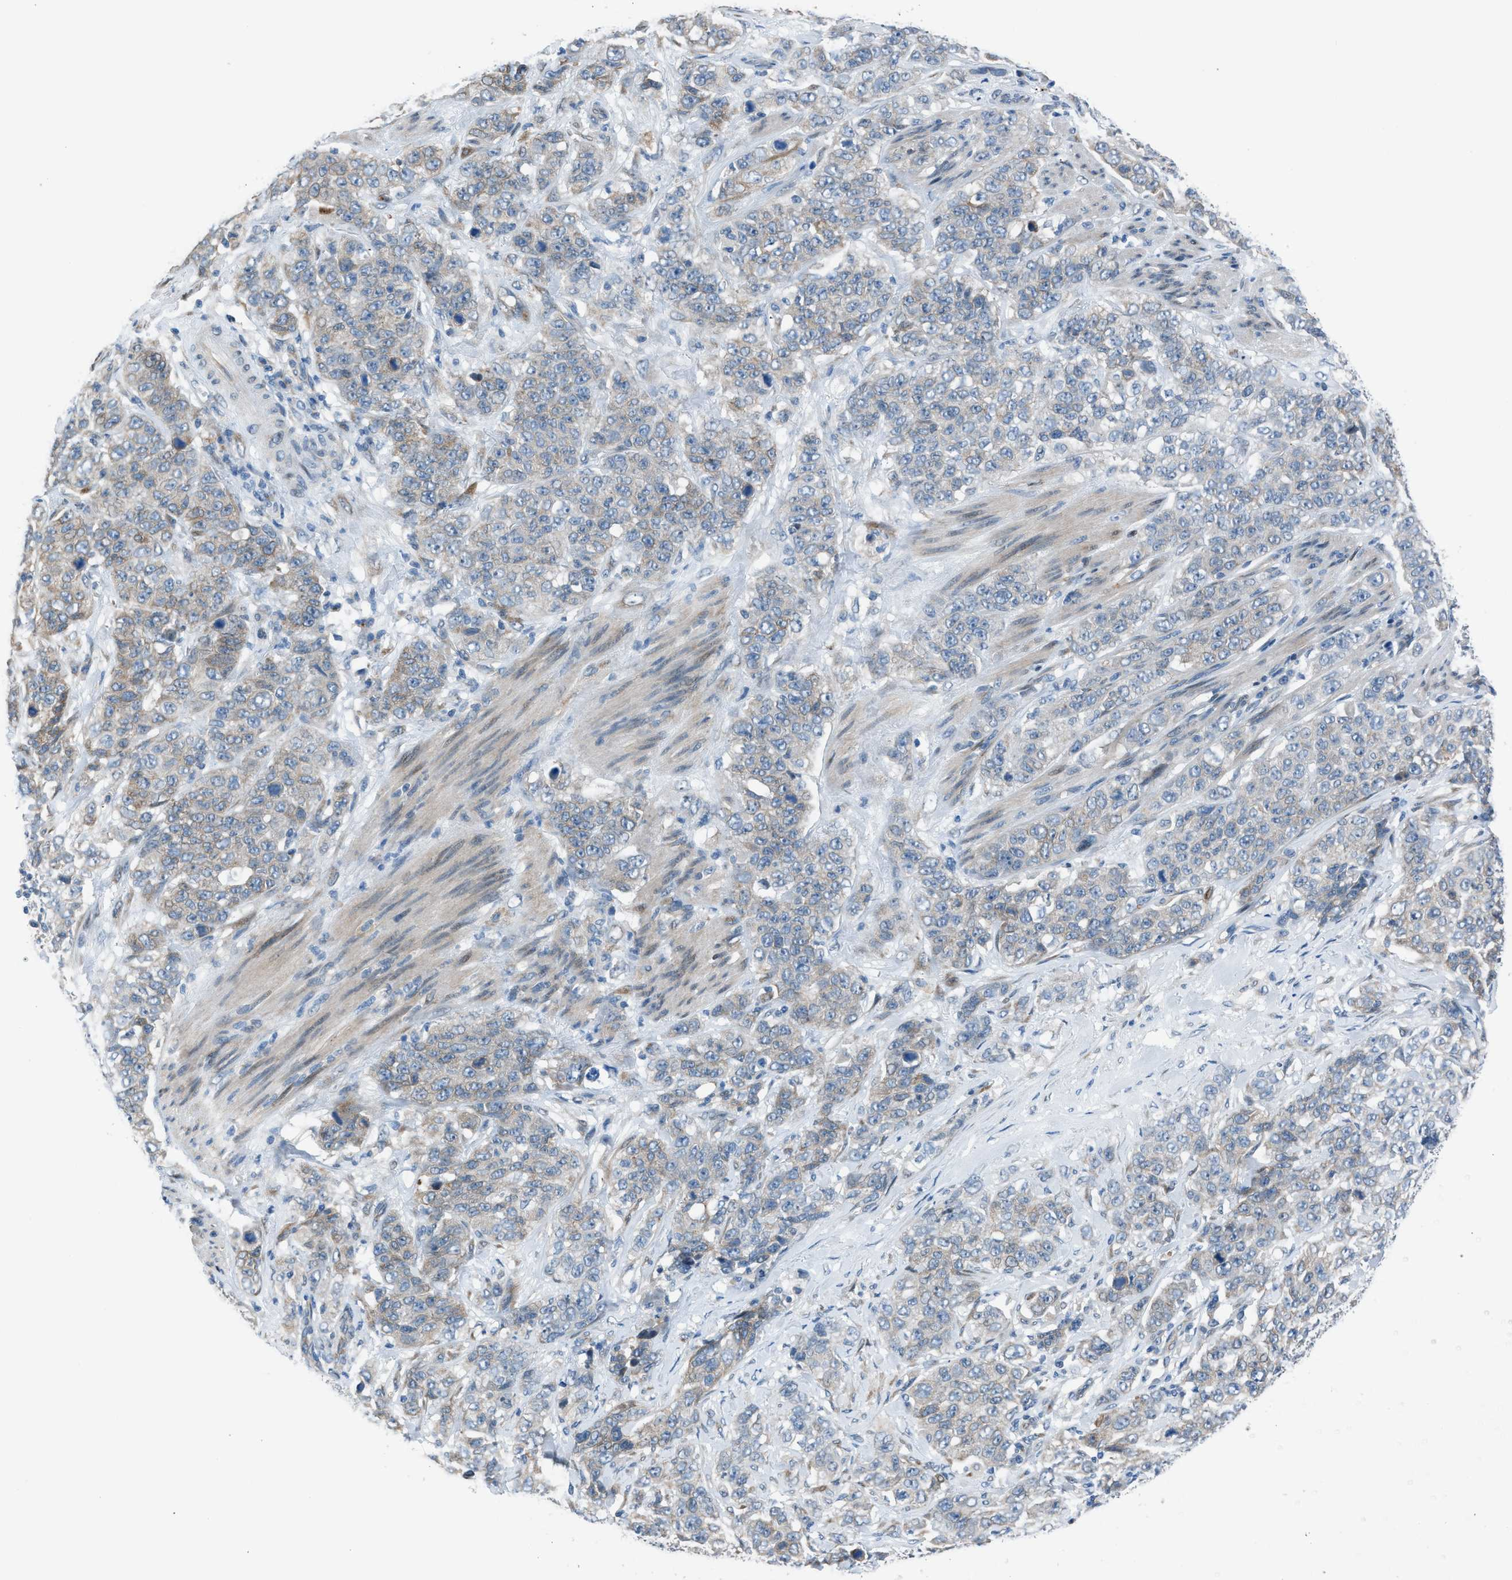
{"staining": {"intensity": "weak", "quantity": "25%-75%", "location": "cytoplasmic/membranous"}, "tissue": "stomach cancer", "cell_type": "Tumor cells", "image_type": "cancer", "snomed": [{"axis": "morphology", "description": "Adenocarcinoma, NOS"}, {"axis": "topography", "description": "Stomach"}], "caption": "Protein staining displays weak cytoplasmic/membranous expression in approximately 25%-75% of tumor cells in adenocarcinoma (stomach).", "gene": "RNF41", "patient": {"sex": "male", "age": 48}}